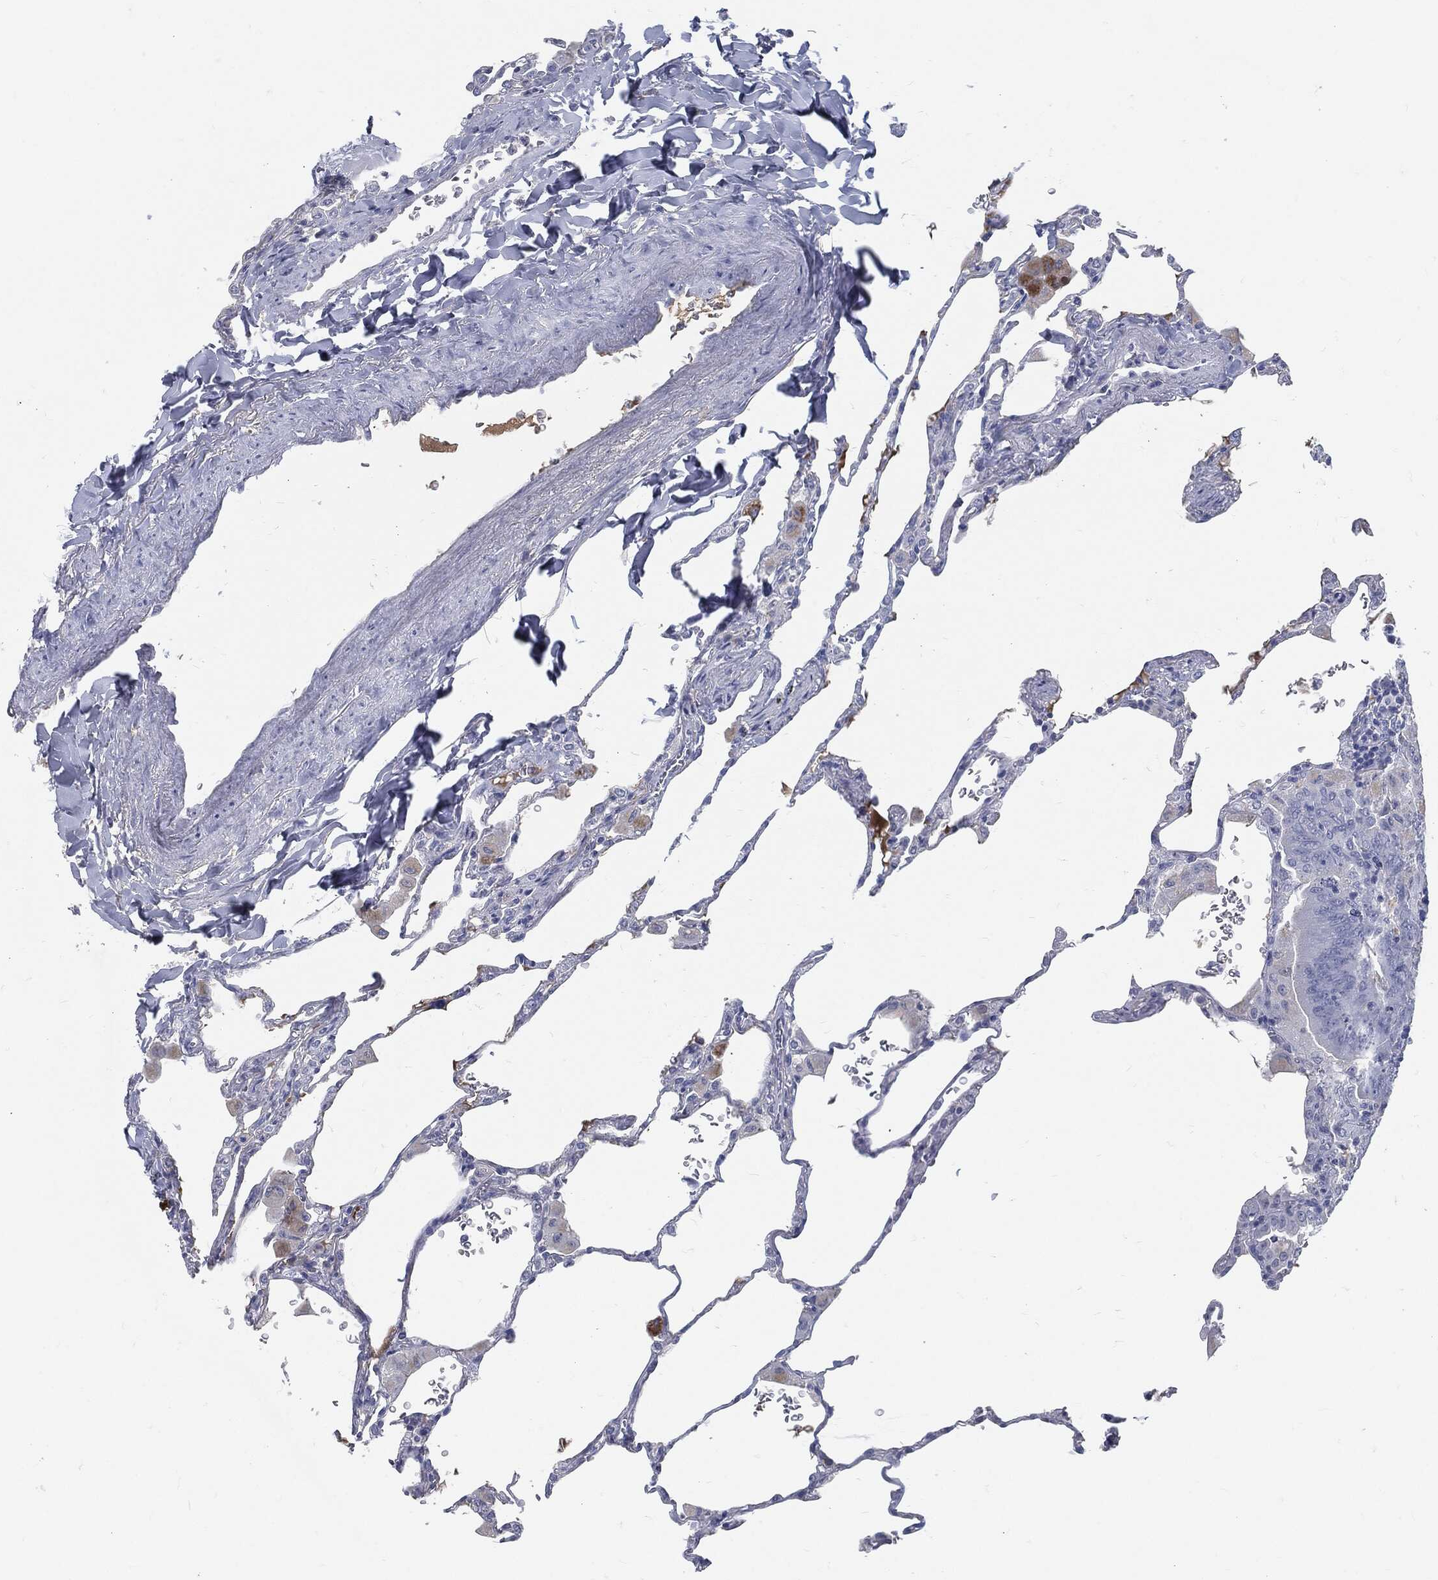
{"staining": {"intensity": "negative", "quantity": "none", "location": "none"}, "tissue": "lung", "cell_type": "Alveolar cells", "image_type": "normal", "snomed": [{"axis": "morphology", "description": "Normal tissue, NOS"}, {"axis": "morphology", "description": "Adenocarcinoma, metastatic, NOS"}, {"axis": "topography", "description": "Lung"}], "caption": "Alveolar cells are negative for brown protein staining in normal lung. (Stains: DAB IHC with hematoxylin counter stain, Microscopy: brightfield microscopy at high magnification).", "gene": "MST1", "patient": {"sex": "male", "age": 45}}